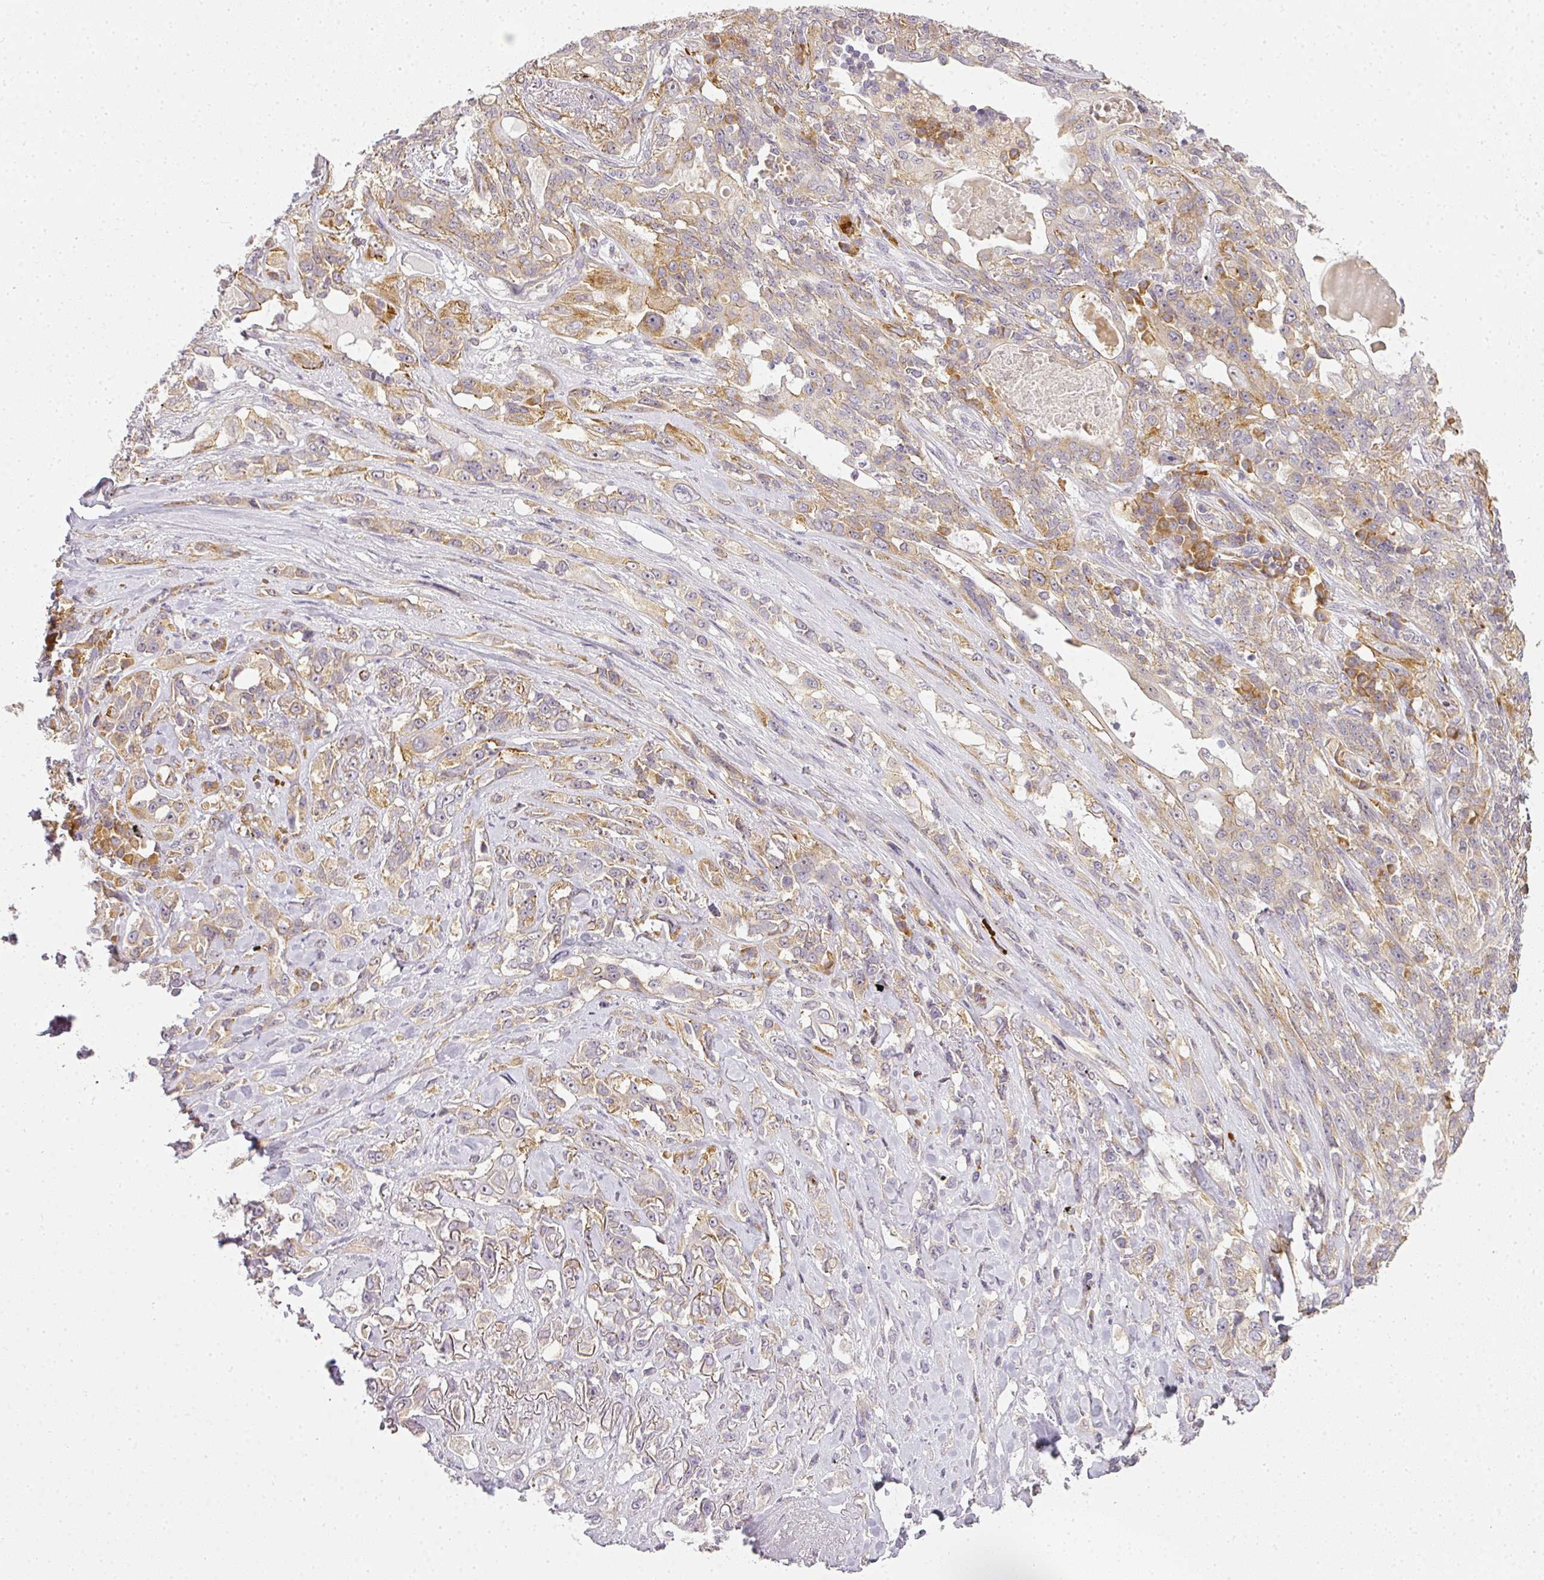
{"staining": {"intensity": "moderate", "quantity": "<25%", "location": "cytoplasmic/membranous"}, "tissue": "lung cancer", "cell_type": "Tumor cells", "image_type": "cancer", "snomed": [{"axis": "morphology", "description": "Squamous cell carcinoma, NOS"}, {"axis": "topography", "description": "Lung"}], "caption": "A brown stain highlights moderate cytoplasmic/membranous staining of a protein in human lung cancer (squamous cell carcinoma) tumor cells. Immunohistochemistry (ihc) stains the protein of interest in brown and the nuclei are stained blue.", "gene": "MED19", "patient": {"sex": "female", "age": 70}}